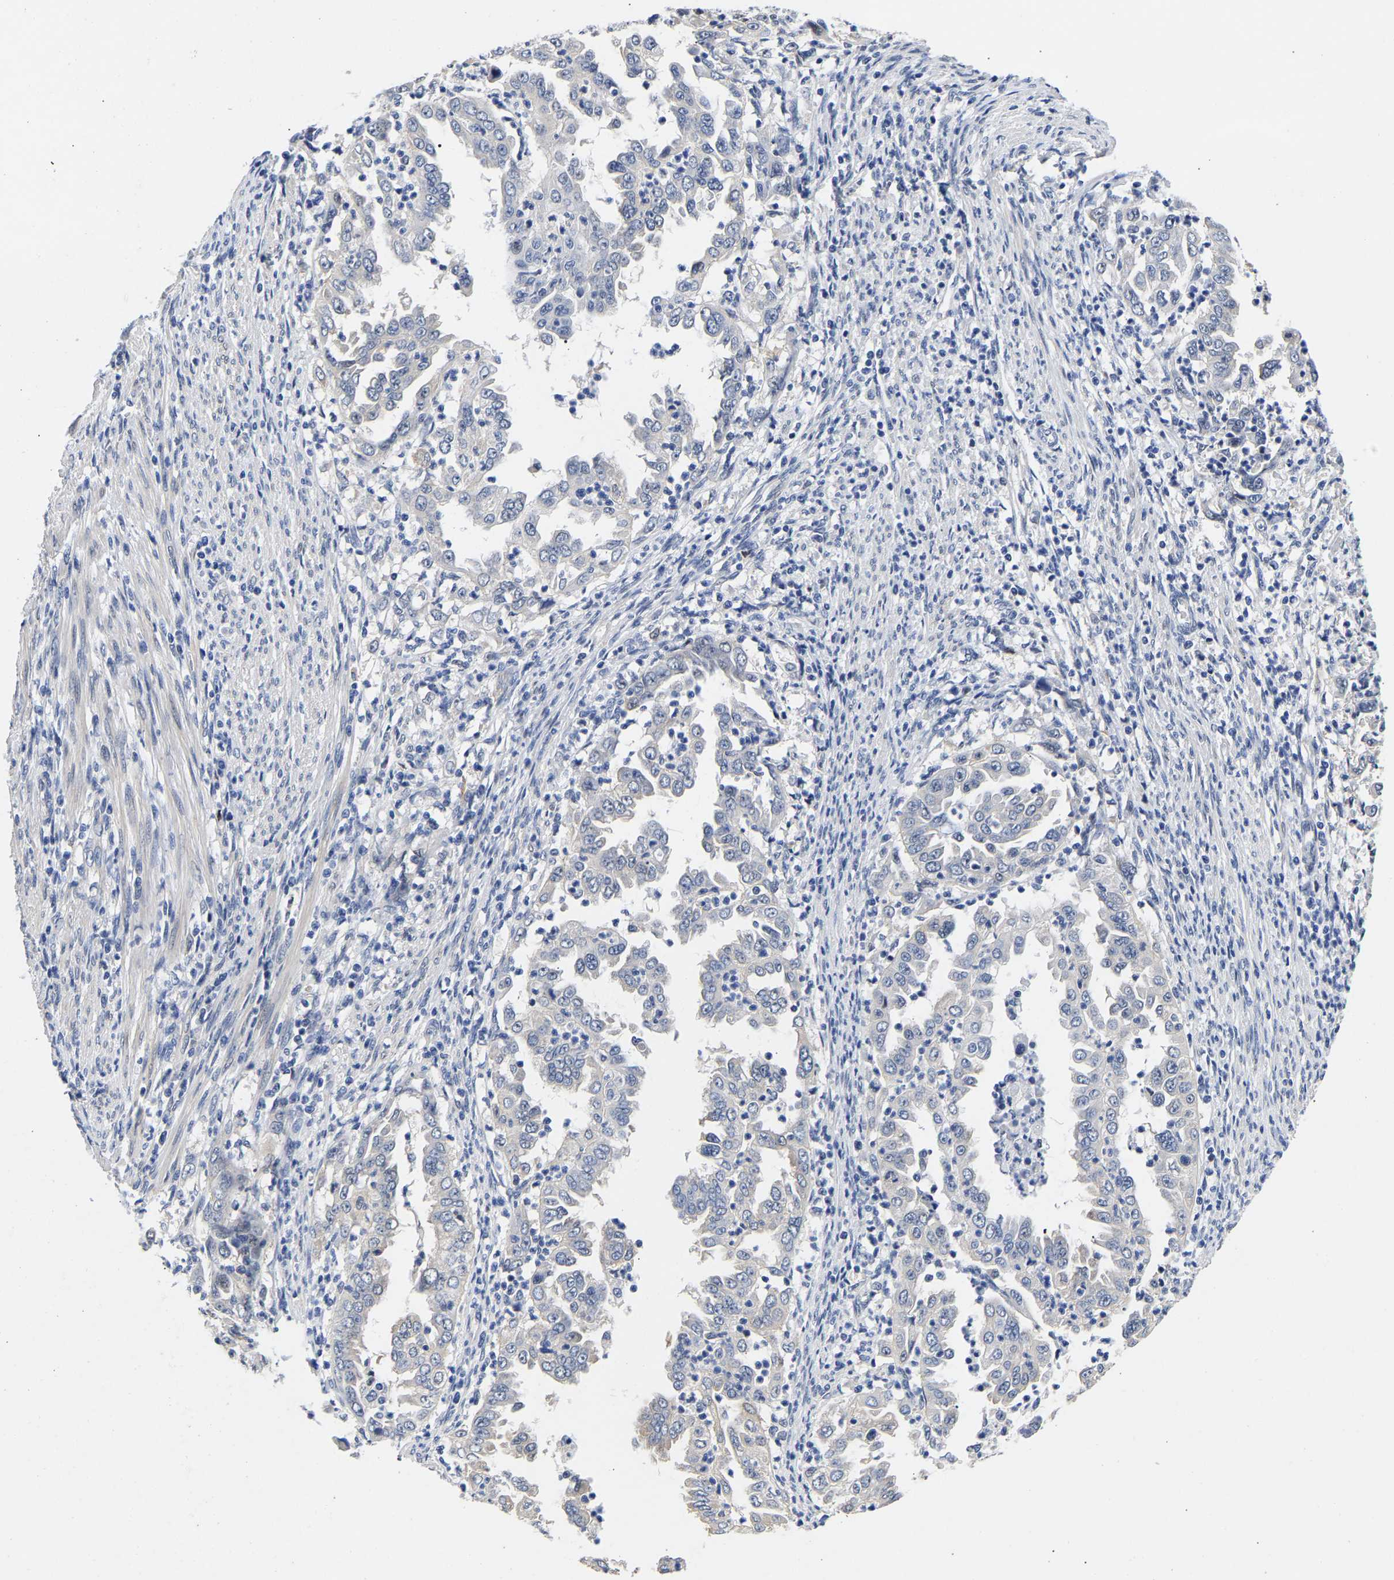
{"staining": {"intensity": "negative", "quantity": "none", "location": "none"}, "tissue": "endometrial cancer", "cell_type": "Tumor cells", "image_type": "cancer", "snomed": [{"axis": "morphology", "description": "Adenocarcinoma, NOS"}, {"axis": "topography", "description": "Endometrium"}], "caption": "Immunohistochemical staining of human endometrial adenocarcinoma reveals no significant staining in tumor cells.", "gene": "CCDC6", "patient": {"sex": "female", "age": 85}}